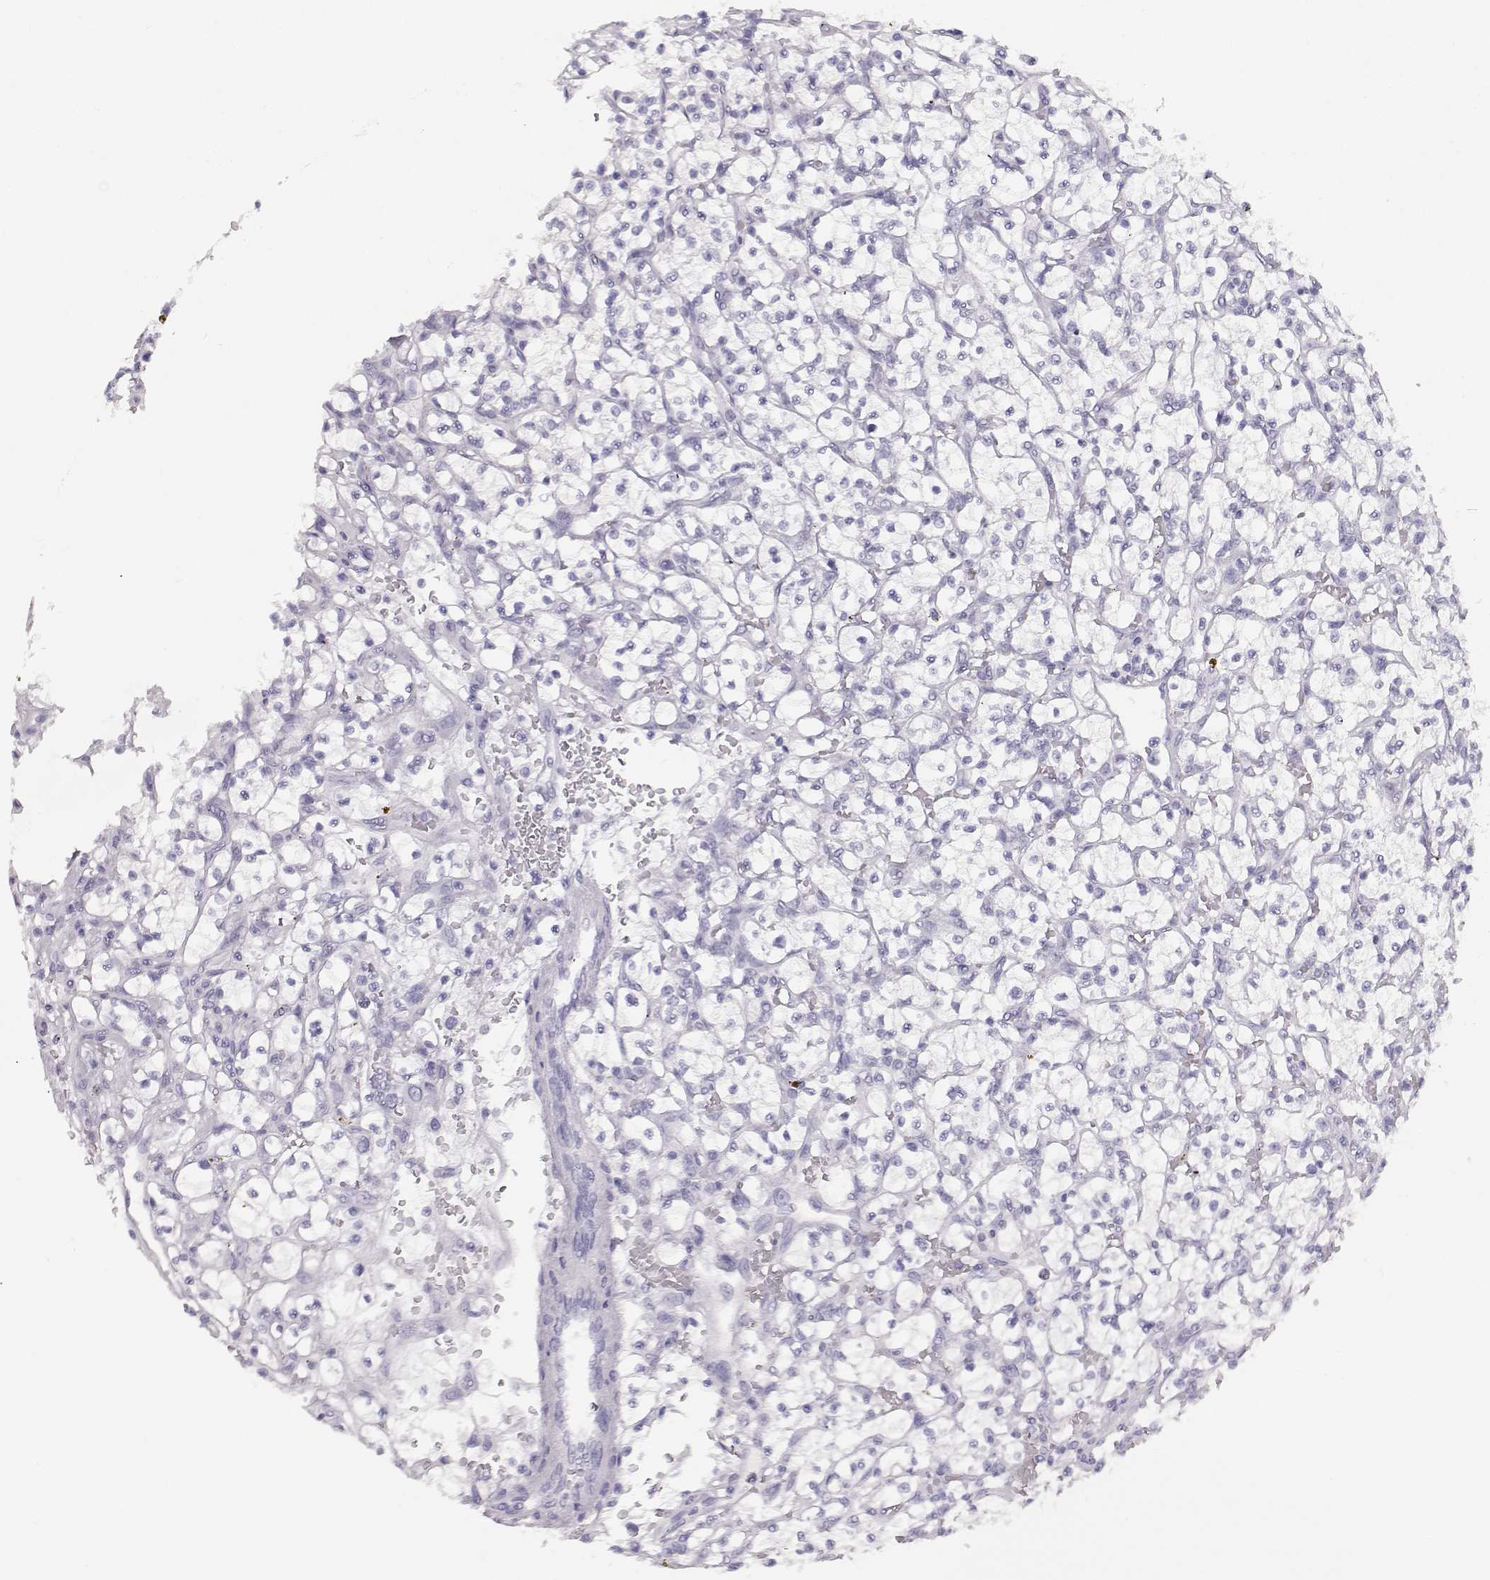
{"staining": {"intensity": "negative", "quantity": "none", "location": "none"}, "tissue": "renal cancer", "cell_type": "Tumor cells", "image_type": "cancer", "snomed": [{"axis": "morphology", "description": "Adenocarcinoma, NOS"}, {"axis": "topography", "description": "Kidney"}], "caption": "Histopathology image shows no protein expression in tumor cells of adenocarcinoma (renal) tissue. (Immunohistochemistry (ihc), brightfield microscopy, high magnification).", "gene": "TKTL1", "patient": {"sex": "female", "age": 64}}